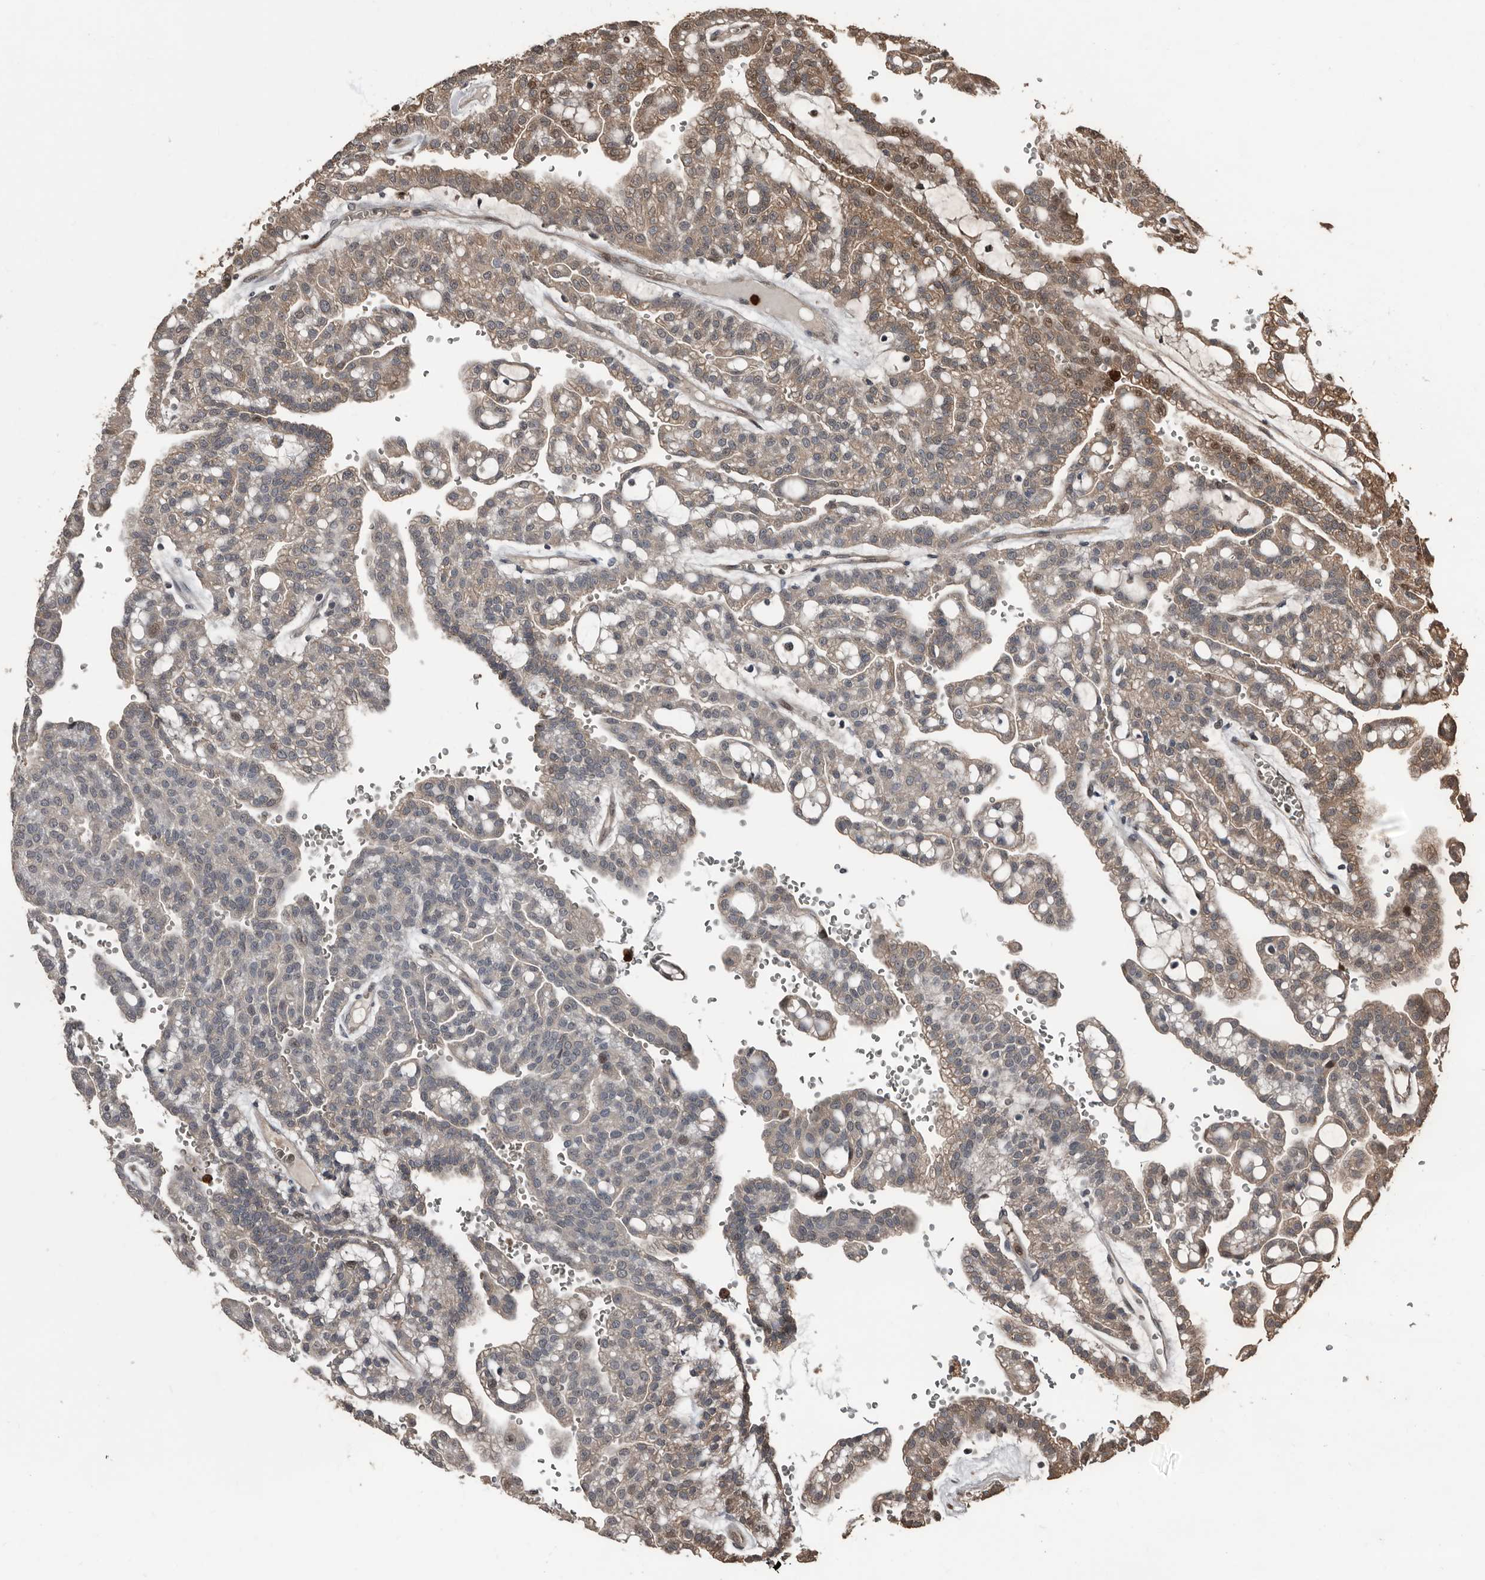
{"staining": {"intensity": "moderate", "quantity": "25%-75%", "location": "cytoplasmic/membranous"}, "tissue": "renal cancer", "cell_type": "Tumor cells", "image_type": "cancer", "snomed": [{"axis": "morphology", "description": "Adenocarcinoma, NOS"}, {"axis": "topography", "description": "Kidney"}], "caption": "Adenocarcinoma (renal) tissue reveals moderate cytoplasmic/membranous expression in approximately 25%-75% of tumor cells", "gene": "FSBP", "patient": {"sex": "male", "age": 63}}